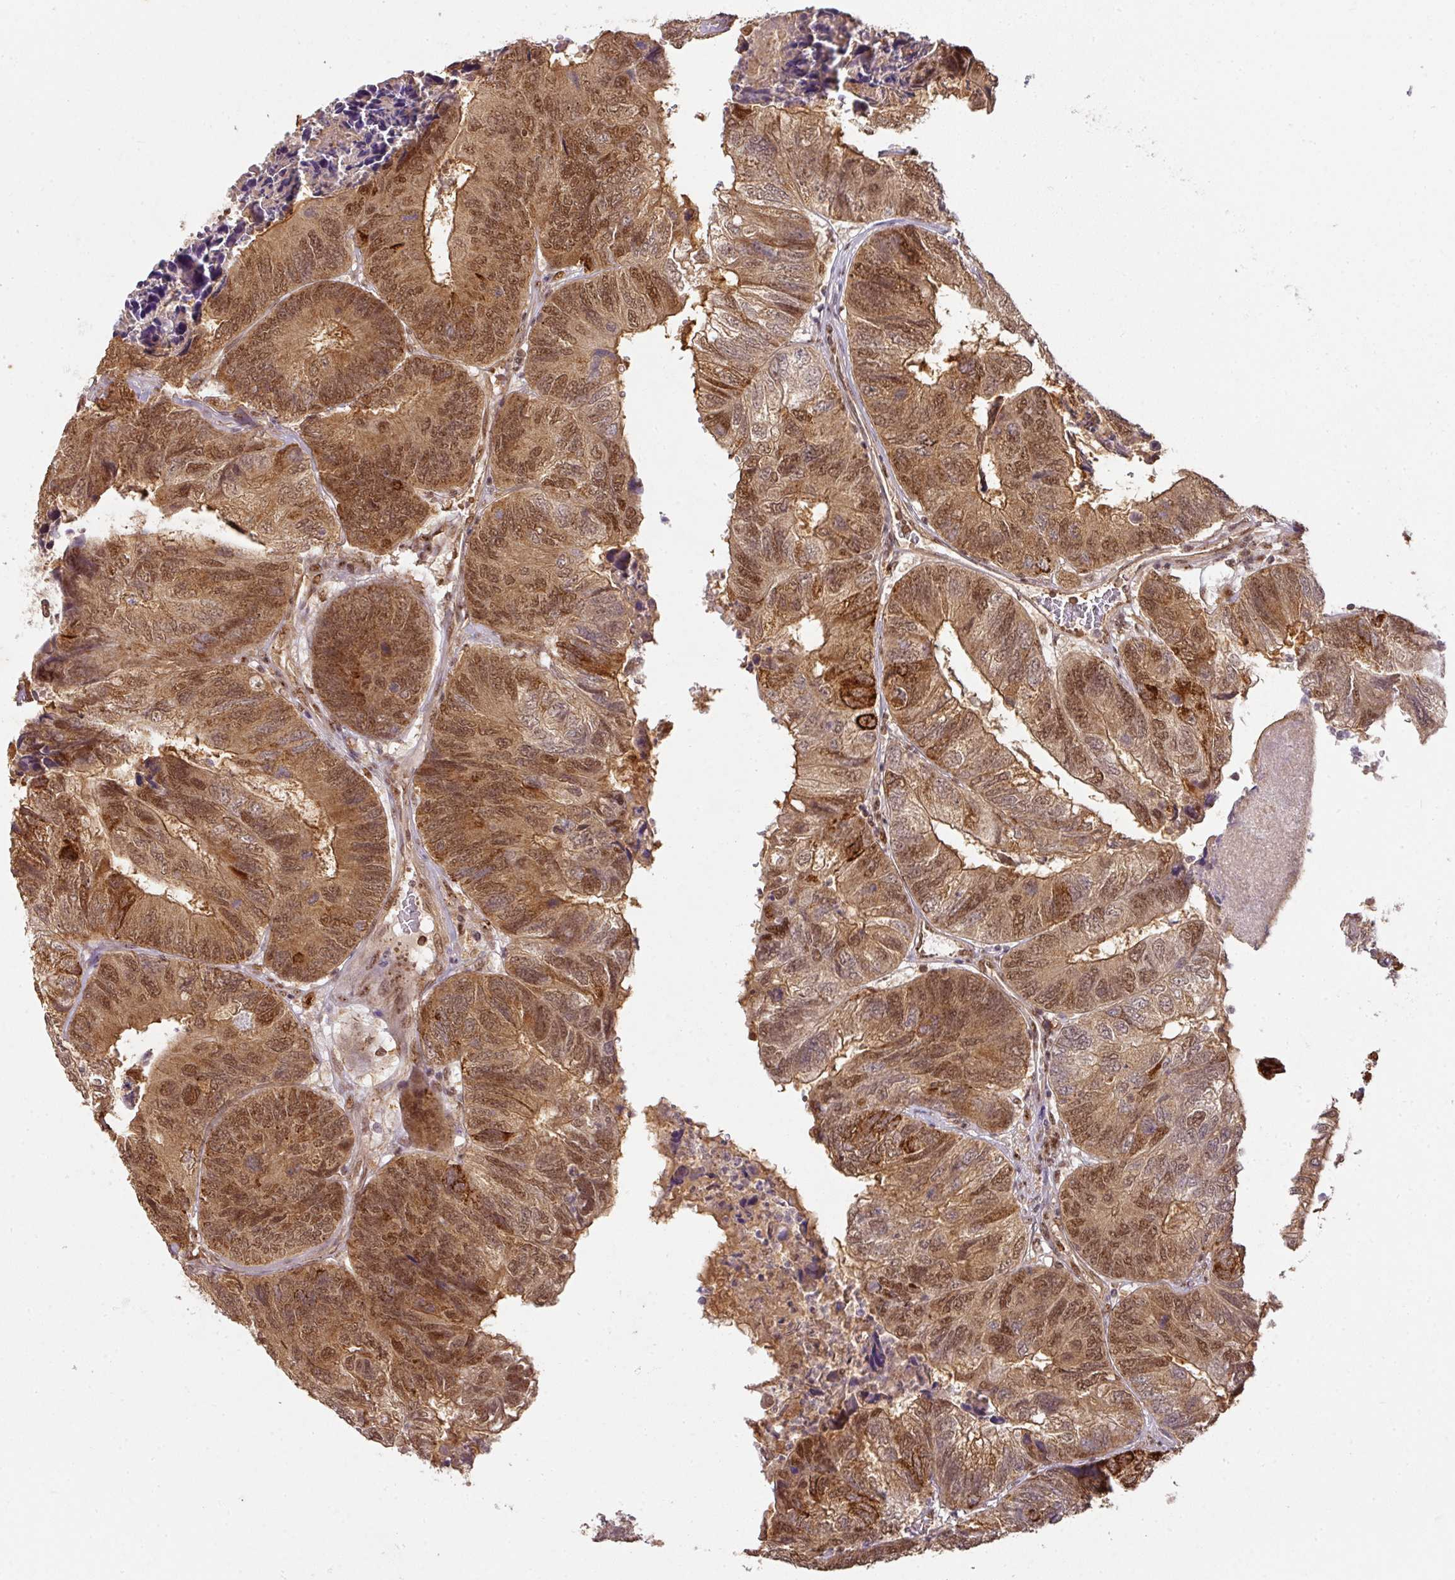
{"staining": {"intensity": "moderate", "quantity": ">75%", "location": "cytoplasmic/membranous,nuclear"}, "tissue": "colorectal cancer", "cell_type": "Tumor cells", "image_type": "cancer", "snomed": [{"axis": "morphology", "description": "Adenocarcinoma, NOS"}, {"axis": "topography", "description": "Colon"}], "caption": "Immunohistochemistry (IHC) staining of adenocarcinoma (colorectal), which exhibits medium levels of moderate cytoplasmic/membranous and nuclear expression in about >75% of tumor cells indicating moderate cytoplasmic/membranous and nuclear protein expression. The staining was performed using DAB (3,3'-diaminobenzidine) (brown) for protein detection and nuclei were counterstained in hematoxylin (blue).", "gene": "RANBP9", "patient": {"sex": "female", "age": 67}}